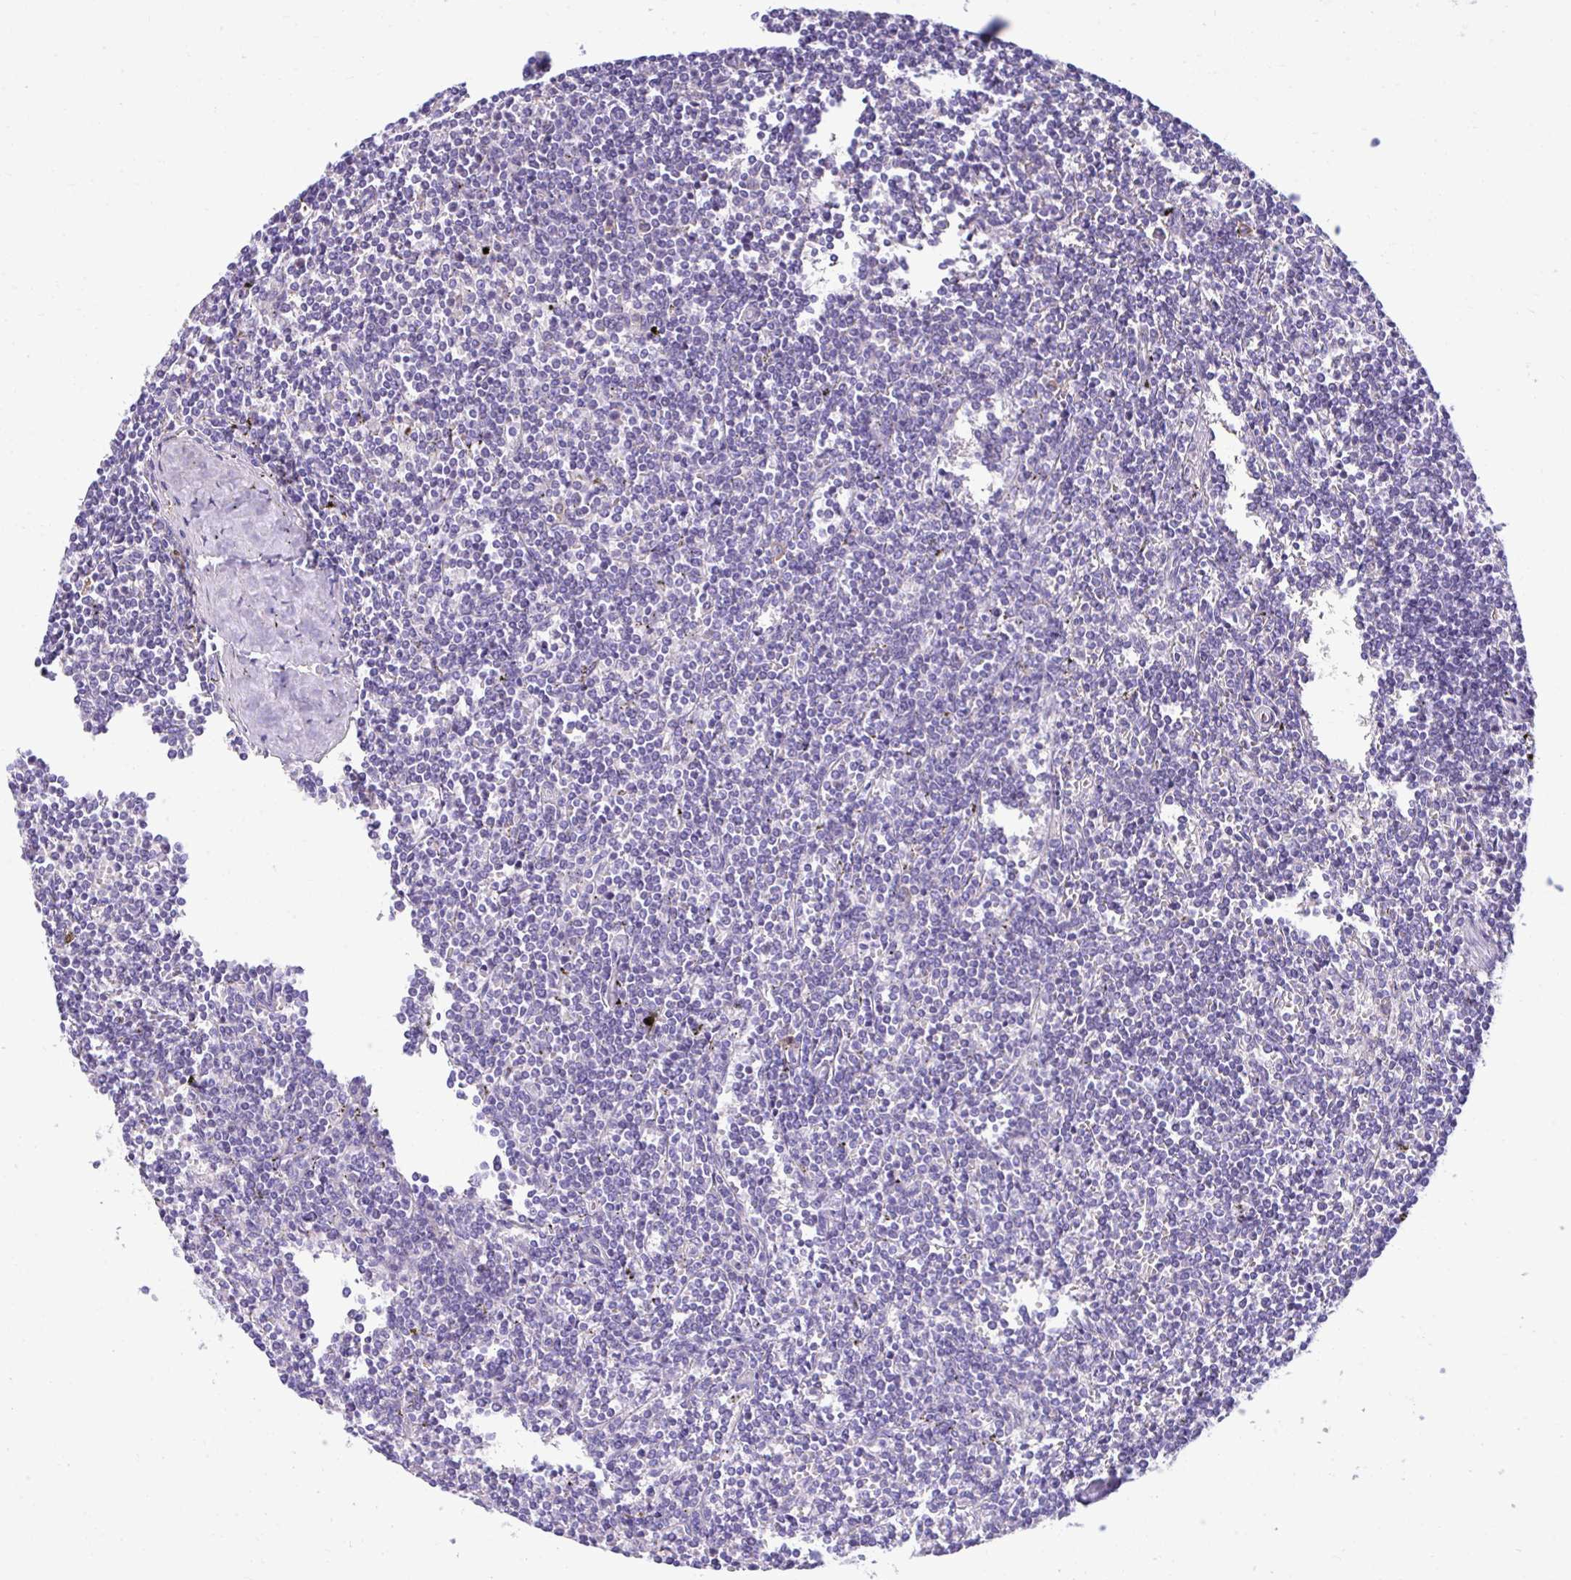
{"staining": {"intensity": "negative", "quantity": "none", "location": "none"}, "tissue": "lymphoma", "cell_type": "Tumor cells", "image_type": "cancer", "snomed": [{"axis": "morphology", "description": "Malignant lymphoma, non-Hodgkin's type, Low grade"}, {"axis": "topography", "description": "Spleen"}], "caption": "Tumor cells are negative for protein expression in human low-grade malignant lymphoma, non-Hodgkin's type.", "gene": "RPL7", "patient": {"sex": "male", "age": 78}}